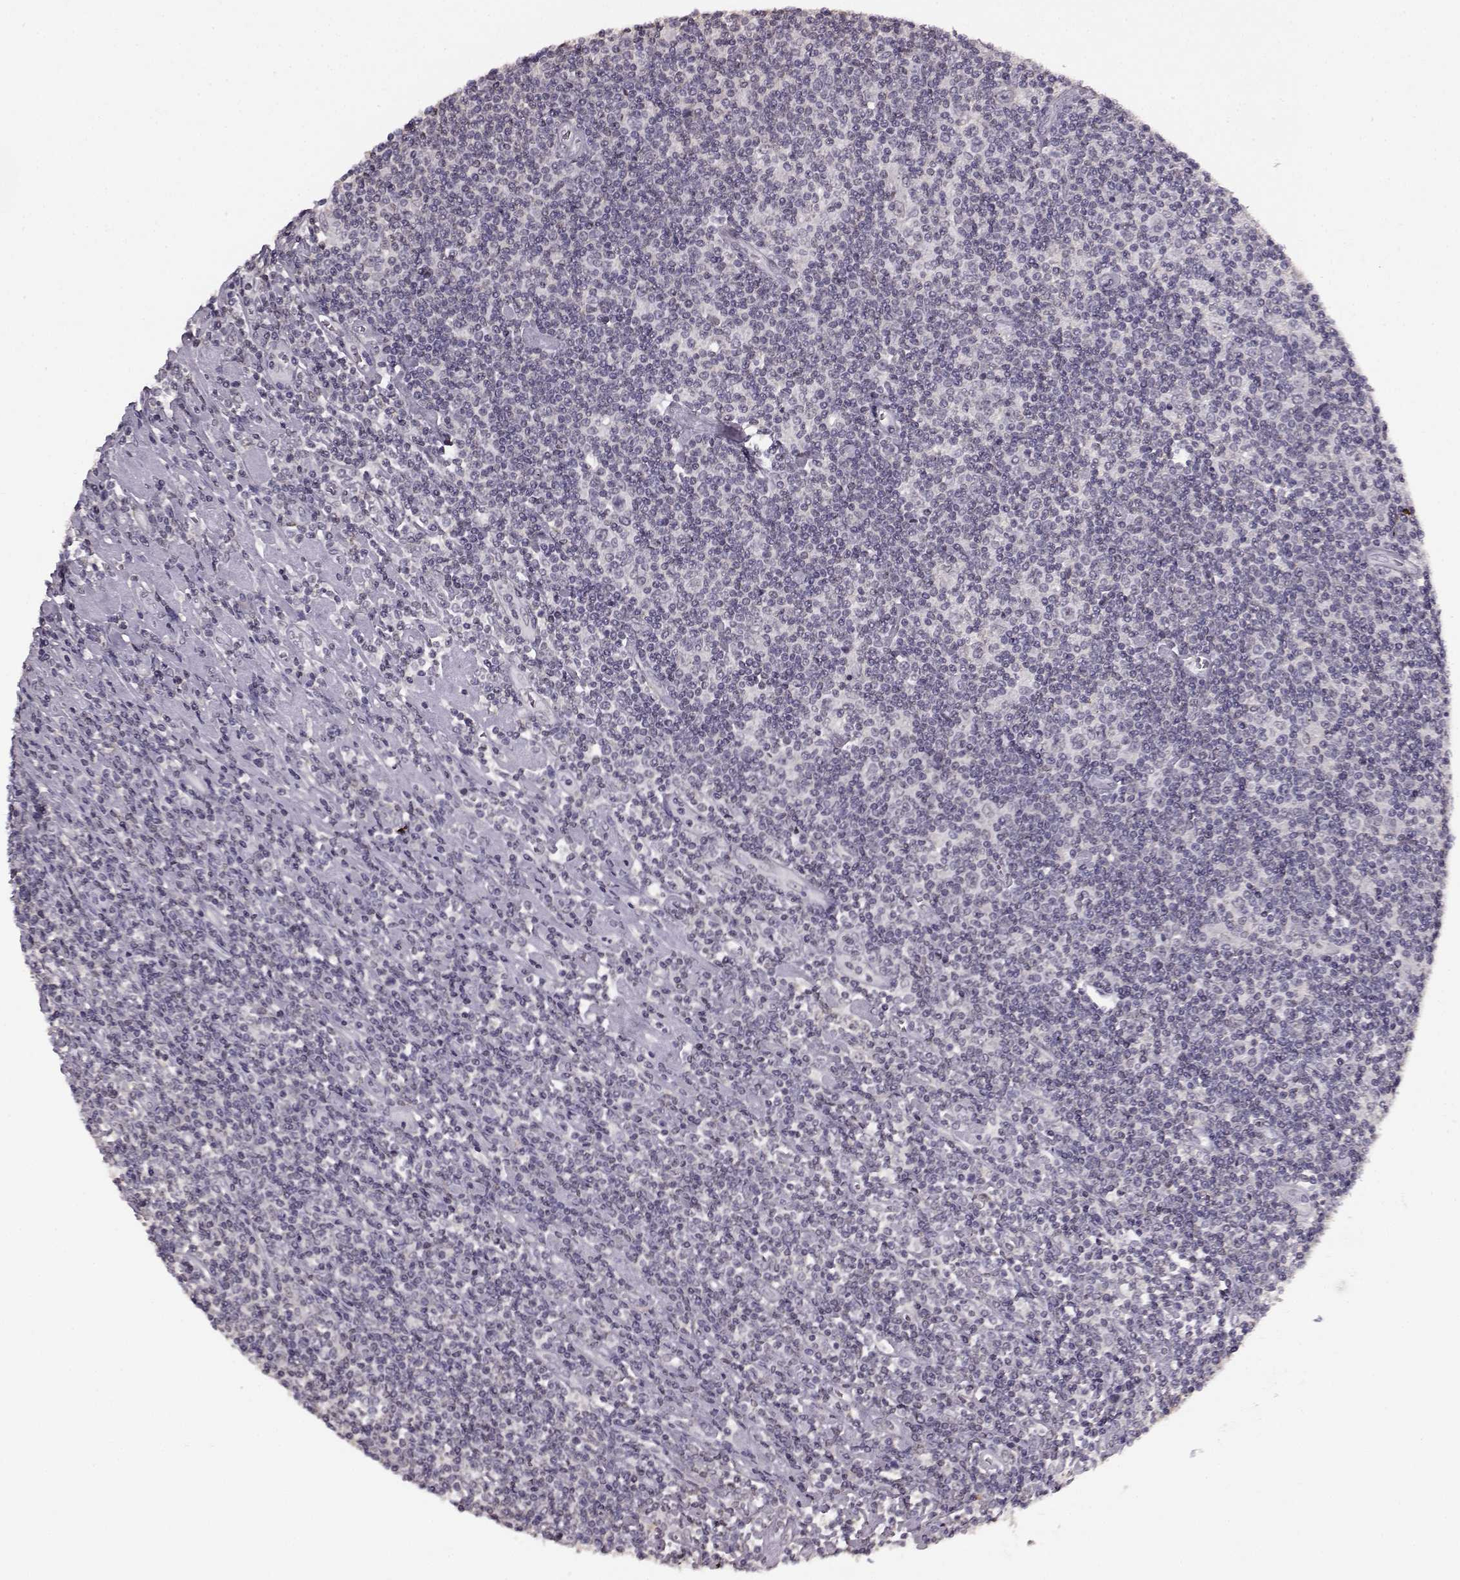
{"staining": {"intensity": "negative", "quantity": "none", "location": "none"}, "tissue": "lymphoma", "cell_type": "Tumor cells", "image_type": "cancer", "snomed": [{"axis": "morphology", "description": "Hodgkin's disease, NOS"}, {"axis": "topography", "description": "Lymph node"}], "caption": "Immunohistochemistry of human lymphoma demonstrates no staining in tumor cells. The staining was performed using DAB (3,3'-diaminobenzidine) to visualize the protein expression in brown, while the nuclei were stained in blue with hematoxylin (Magnification: 20x).", "gene": "RP1L1", "patient": {"sex": "male", "age": 40}}